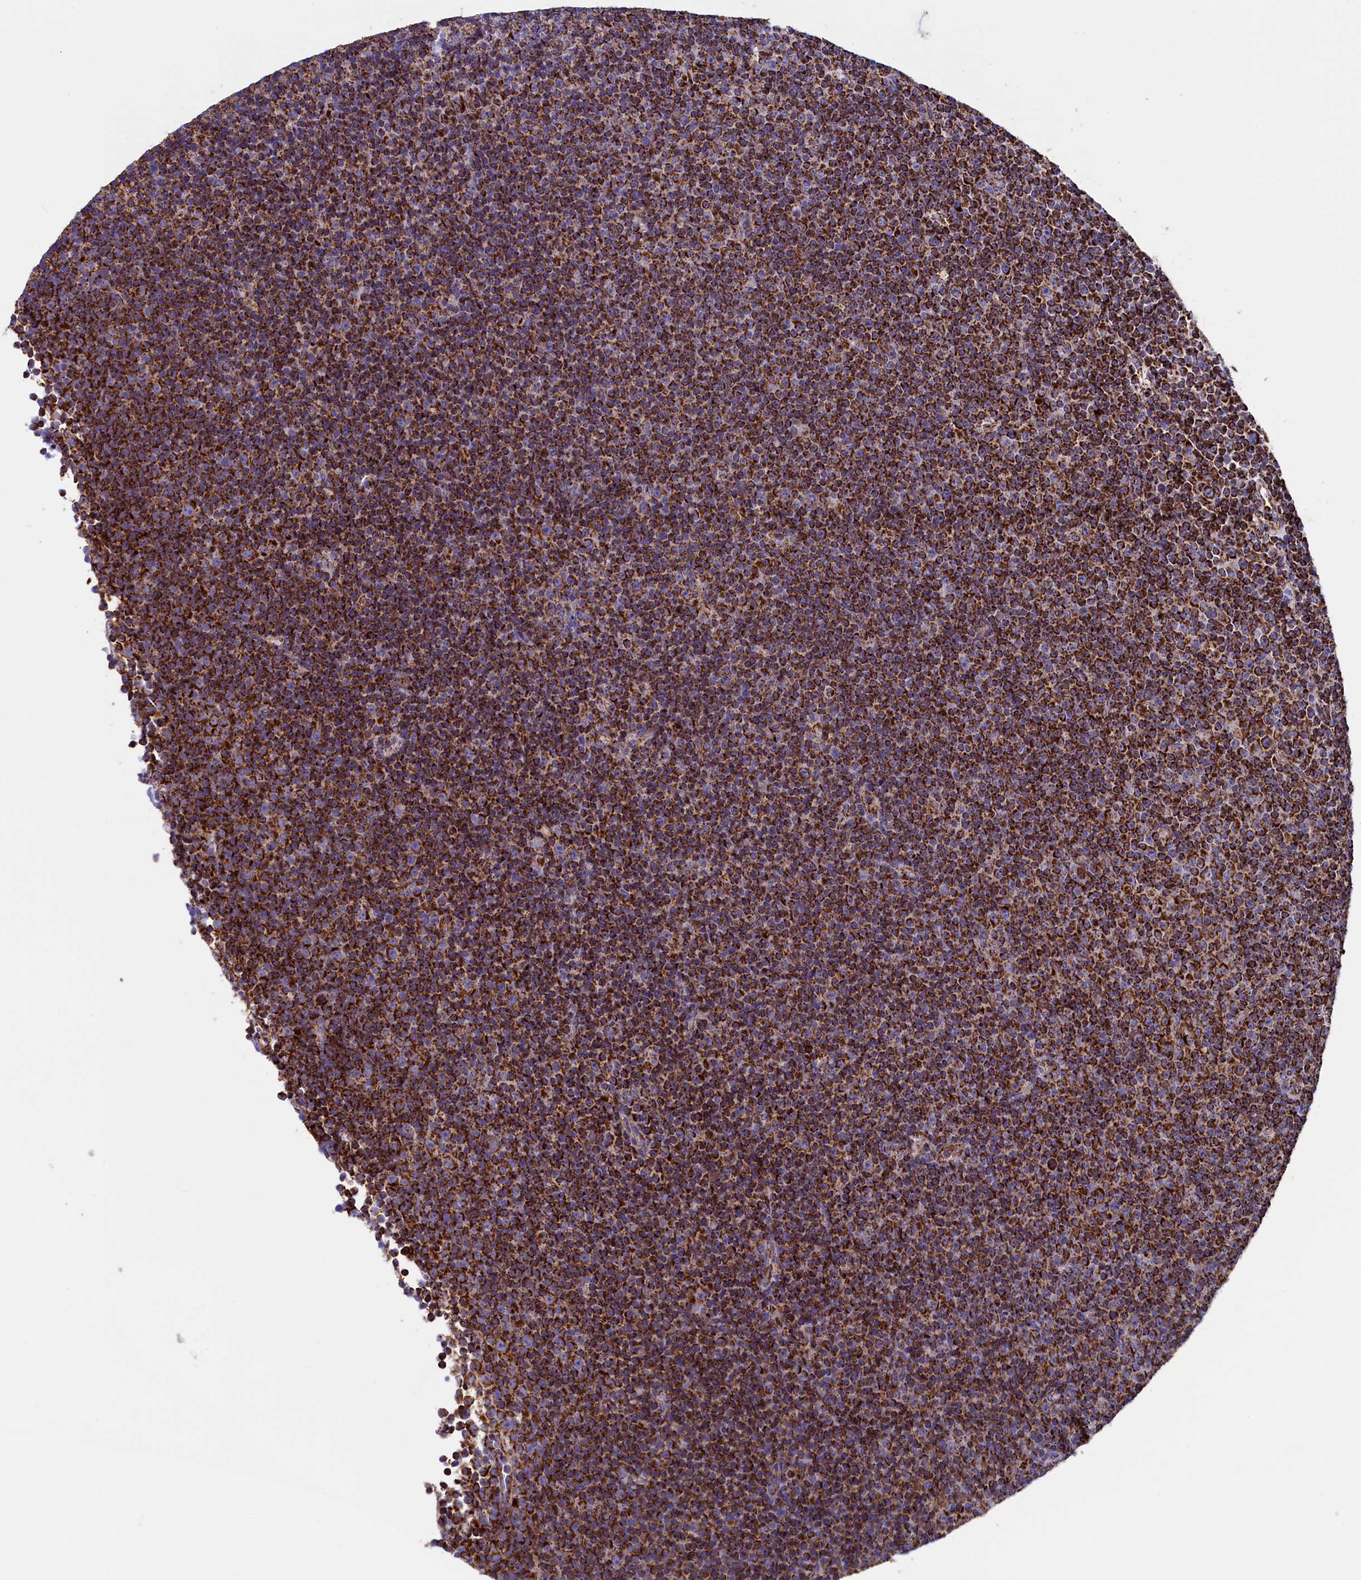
{"staining": {"intensity": "strong", "quantity": ">75%", "location": "cytoplasmic/membranous"}, "tissue": "lymphoma", "cell_type": "Tumor cells", "image_type": "cancer", "snomed": [{"axis": "morphology", "description": "Malignant lymphoma, non-Hodgkin's type, Low grade"}, {"axis": "topography", "description": "Lymph node"}], "caption": "Strong cytoplasmic/membranous staining is identified in about >75% of tumor cells in lymphoma.", "gene": "SLC39A3", "patient": {"sex": "female", "age": 67}}